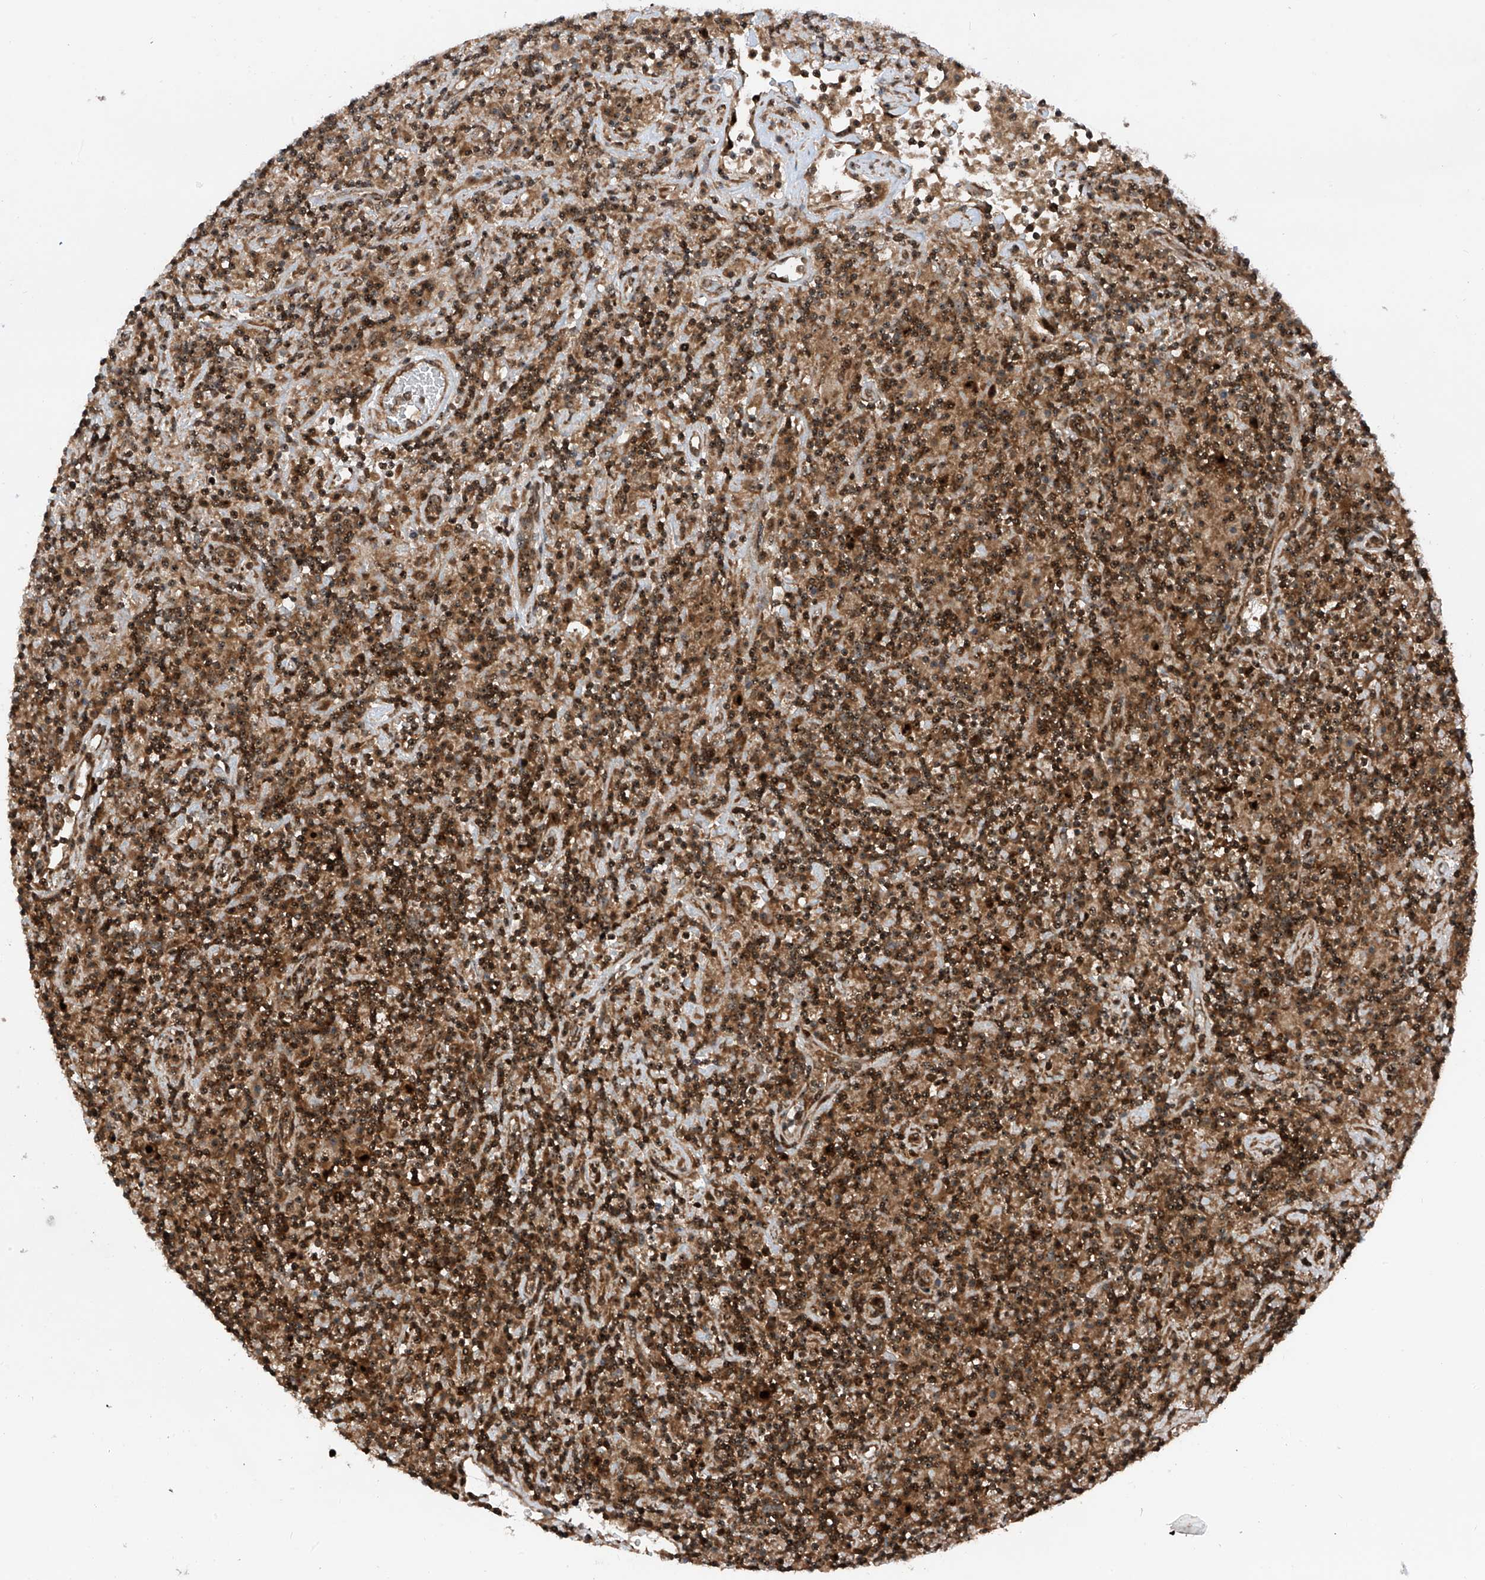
{"staining": {"intensity": "strong", "quantity": ">75%", "location": "cytoplasmic/membranous,nuclear"}, "tissue": "lymphoma", "cell_type": "Tumor cells", "image_type": "cancer", "snomed": [{"axis": "morphology", "description": "Hodgkin's disease, NOS"}, {"axis": "topography", "description": "Lymph node"}], "caption": "Hodgkin's disease tissue reveals strong cytoplasmic/membranous and nuclear positivity in about >75% of tumor cells, visualized by immunohistochemistry.", "gene": "C1orf131", "patient": {"sex": "male", "age": 70}}